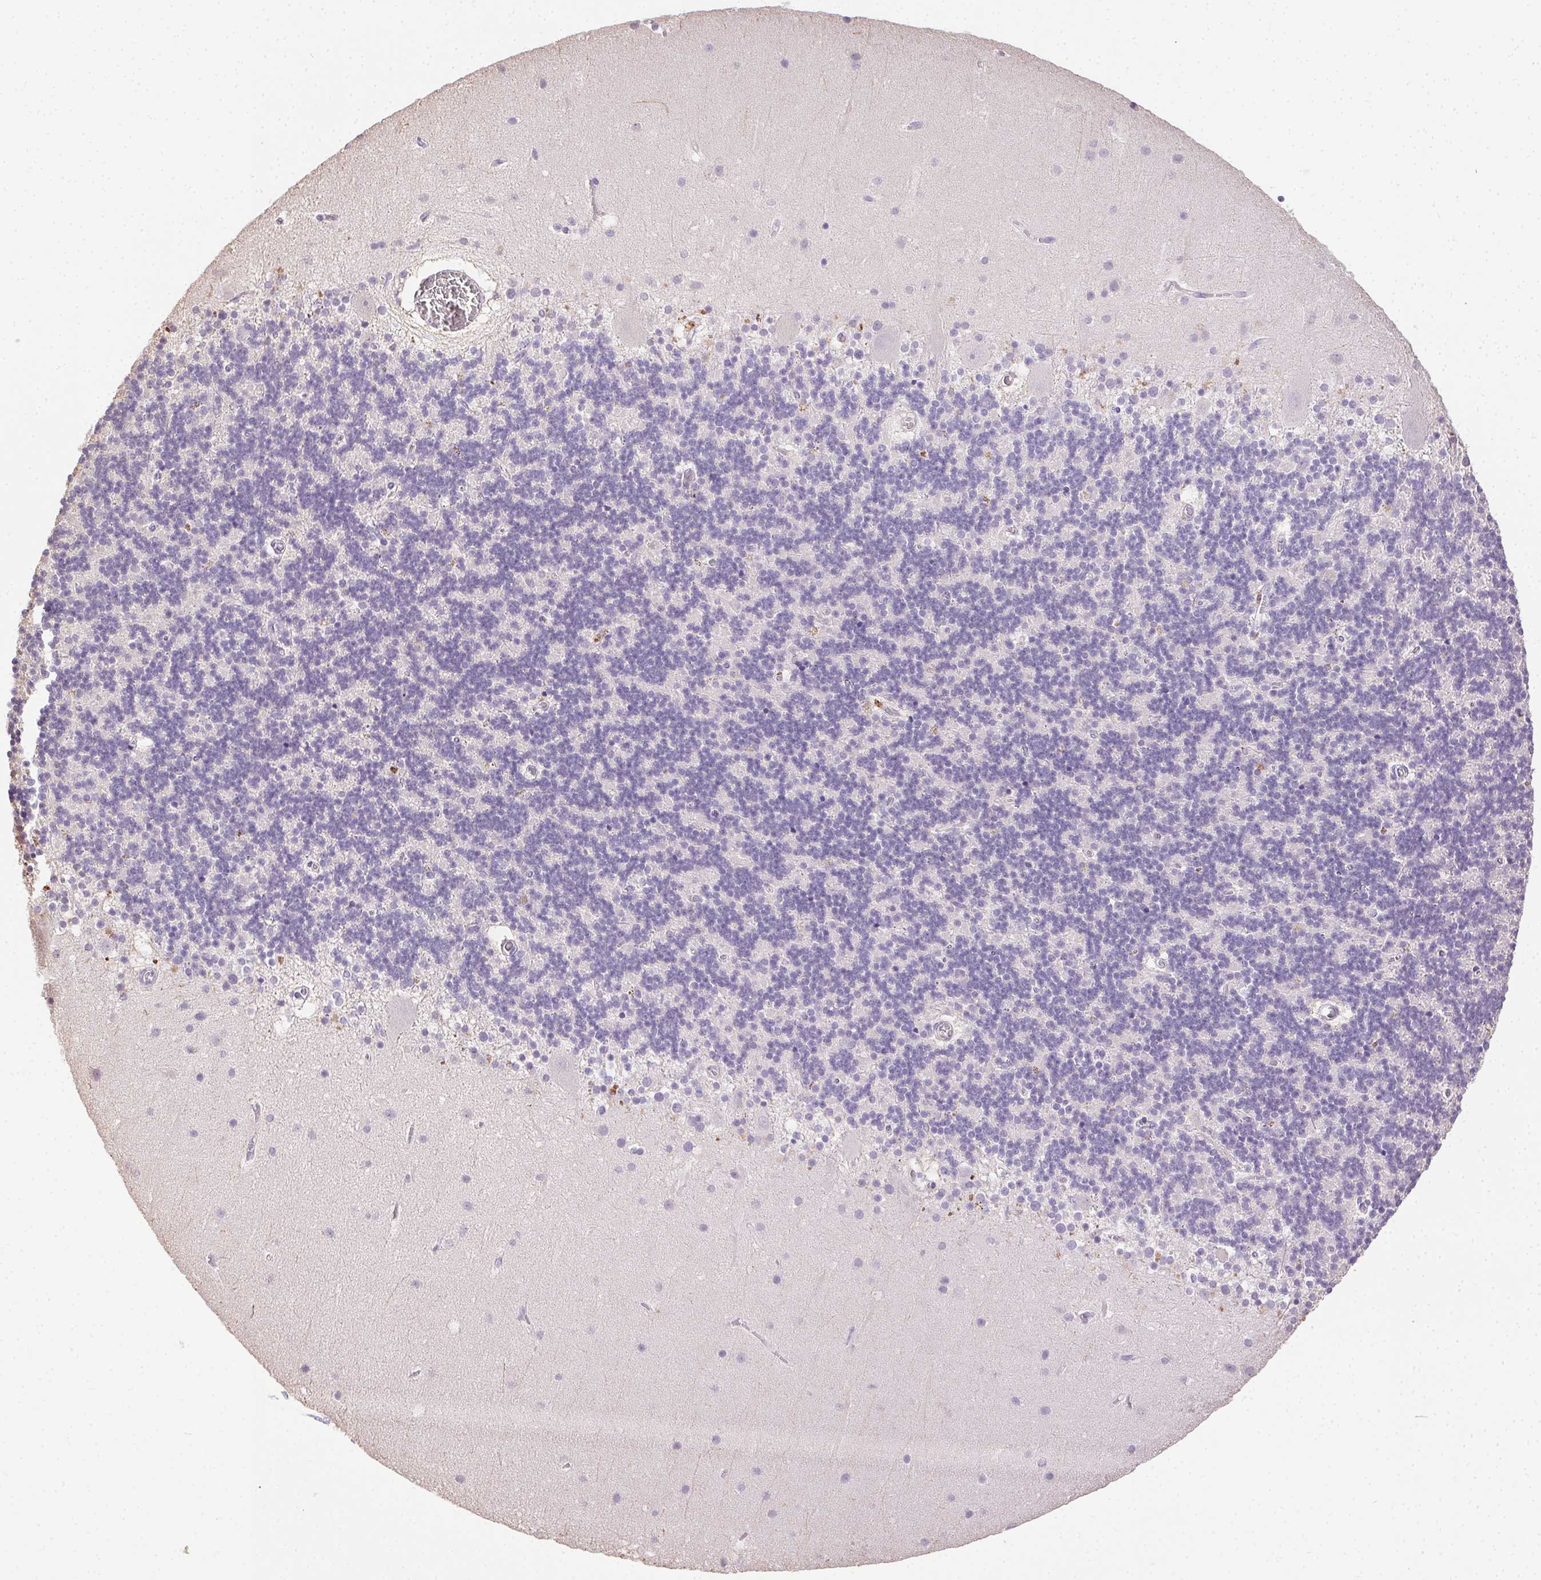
{"staining": {"intensity": "negative", "quantity": "none", "location": "none"}, "tissue": "cerebellum", "cell_type": "Cells in granular layer", "image_type": "normal", "snomed": [{"axis": "morphology", "description": "Normal tissue, NOS"}, {"axis": "topography", "description": "Cerebellum"}], "caption": "Immunohistochemistry histopathology image of benign human cerebellum stained for a protein (brown), which displays no expression in cells in granular layer. The staining was performed using DAB to visualize the protein expression in brown, while the nuclei were stained in blue with hematoxylin (Magnification: 20x).", "gene": "SYCE2", "patient": {"sex": "male", "age": 70}}